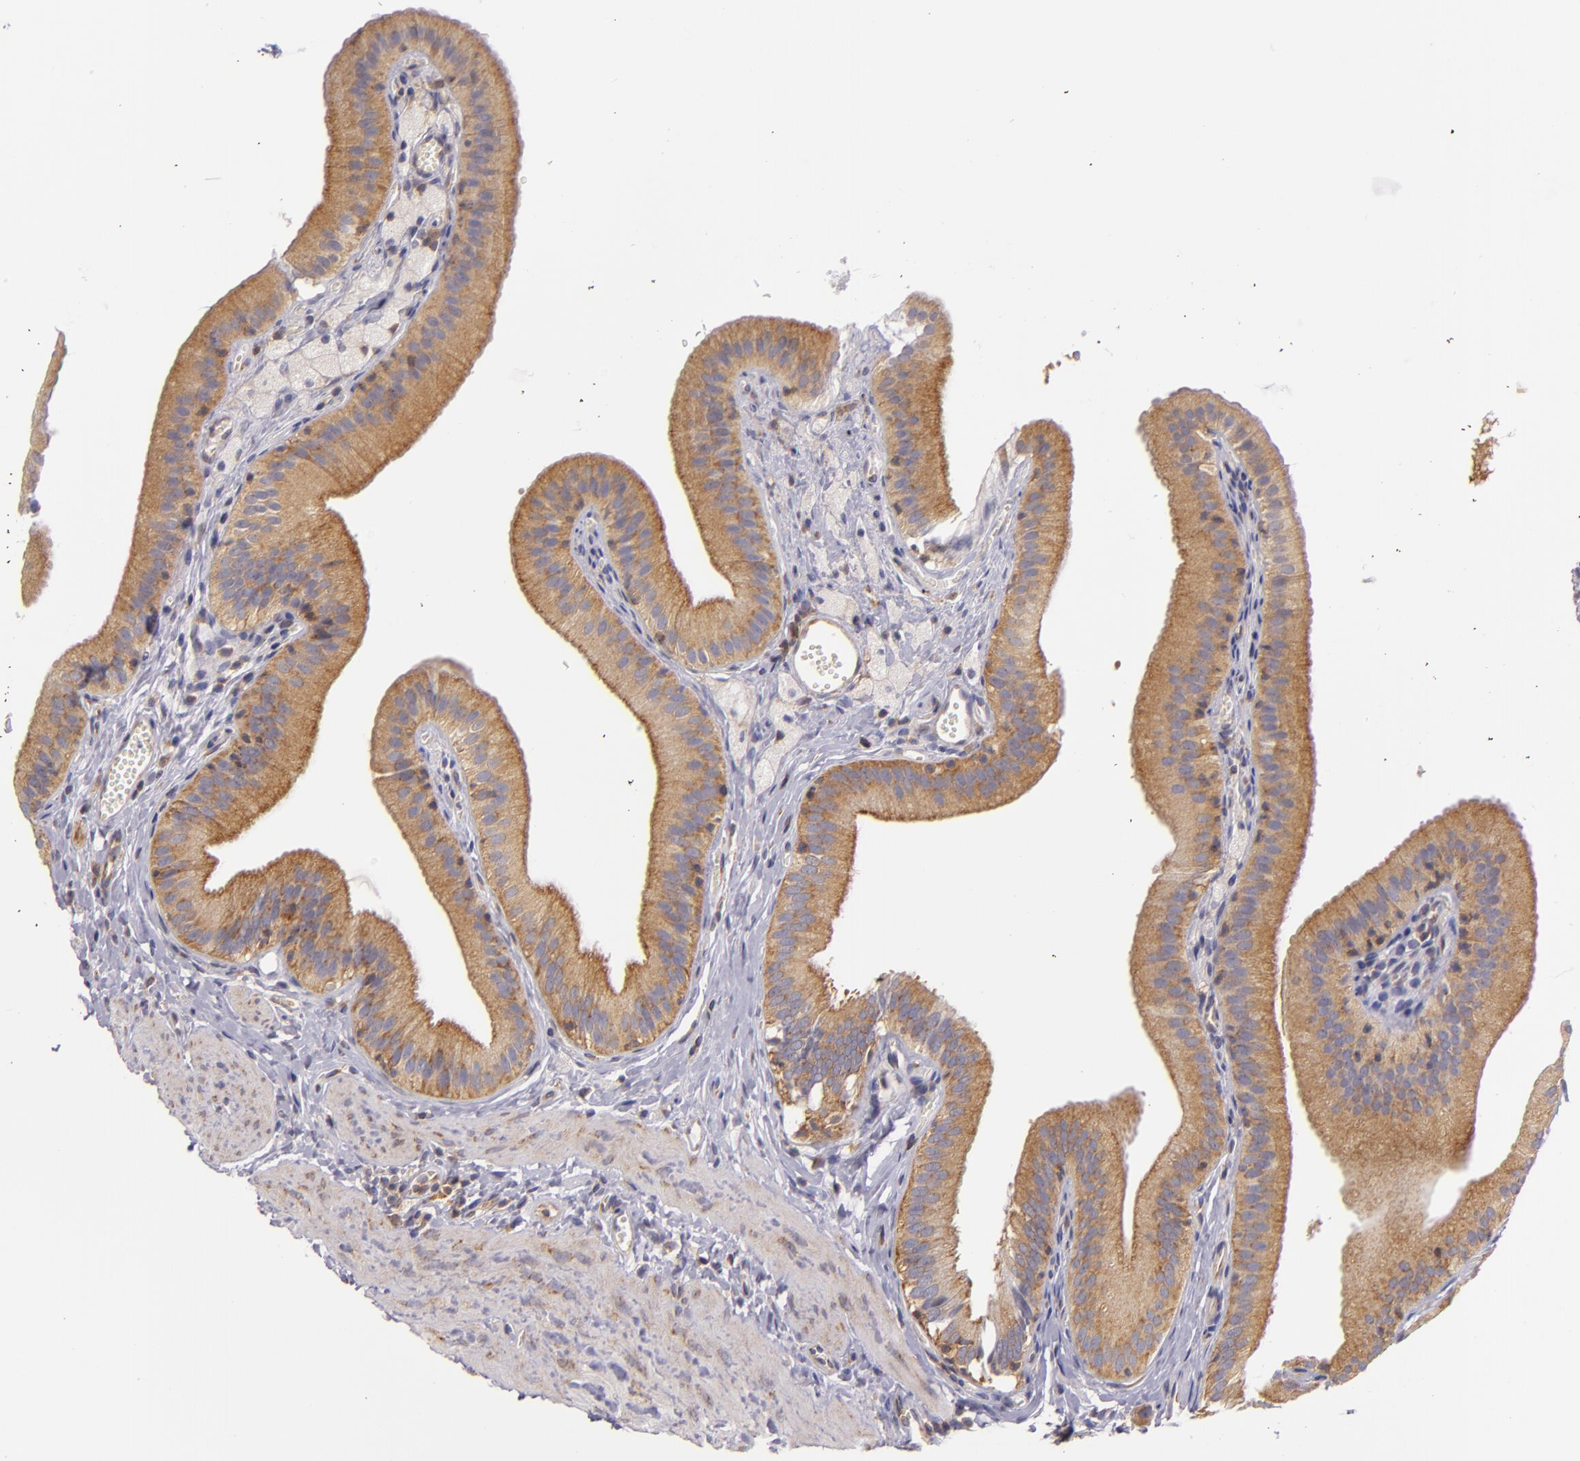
{"staining": {"intensity": "moderate", "quantity": ">75%", "location": "cytoplasmic/membranous"}, "tissue": "gallbladder", "cell_type": "Glandular cells", "image_type": "normal", "snomed": [{"axis": "morphology", "description": "Normal tissue, NOS"}, {"axis": "topography", "description": "Gallbladder"}], "caption": "Protein staining of benign gallbladder shows moderate cytoplasmic/membranous staining in about >75% of glandular cells.", "gene": "UPF3B", "patient": {"sex": "female", "age": 24}}